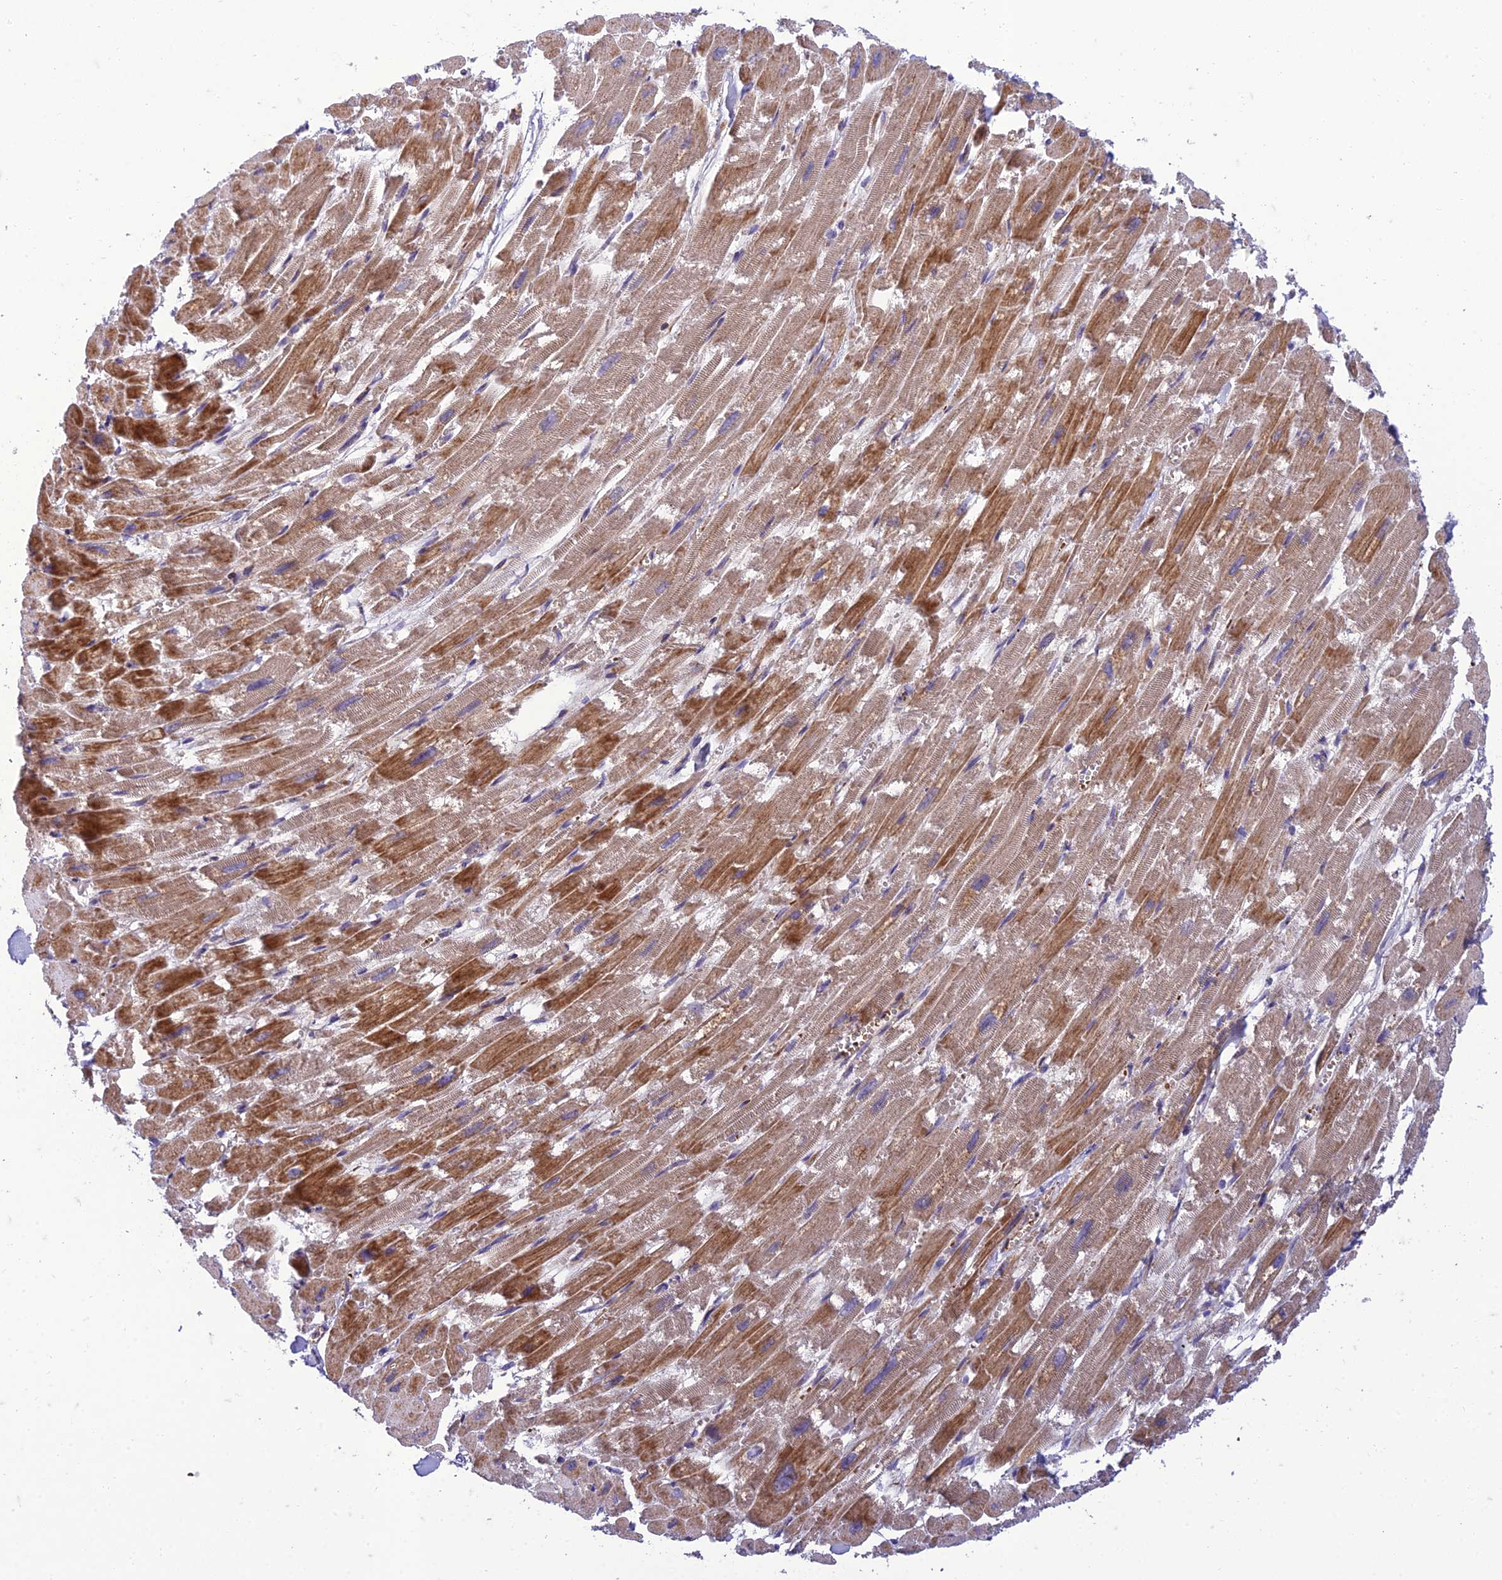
{"staining": {"intensity": "moderate", "quantity": ">75%", "location": "cytoplasmic/membranous"}, "tissue": "heart muscle", "cell_type": "Cardiomyocytes", "image_type": "normal", "snomed": [{"axis": "morphology", "description": "Normal tissue, NOS"}, {"axis": "topography", "description": "Heart"}], "caption": "Benign heart muscle exhibits moderate cytoplasmic/membranous staining in about >75% of cardiomyocytes The staining was performed using DAB, with brown indicating positive protein expression. Nuclei are stained blue with hematoxylin..", "gene": "SEL1L3", "patient": {"sex": "male", "age": 54}}